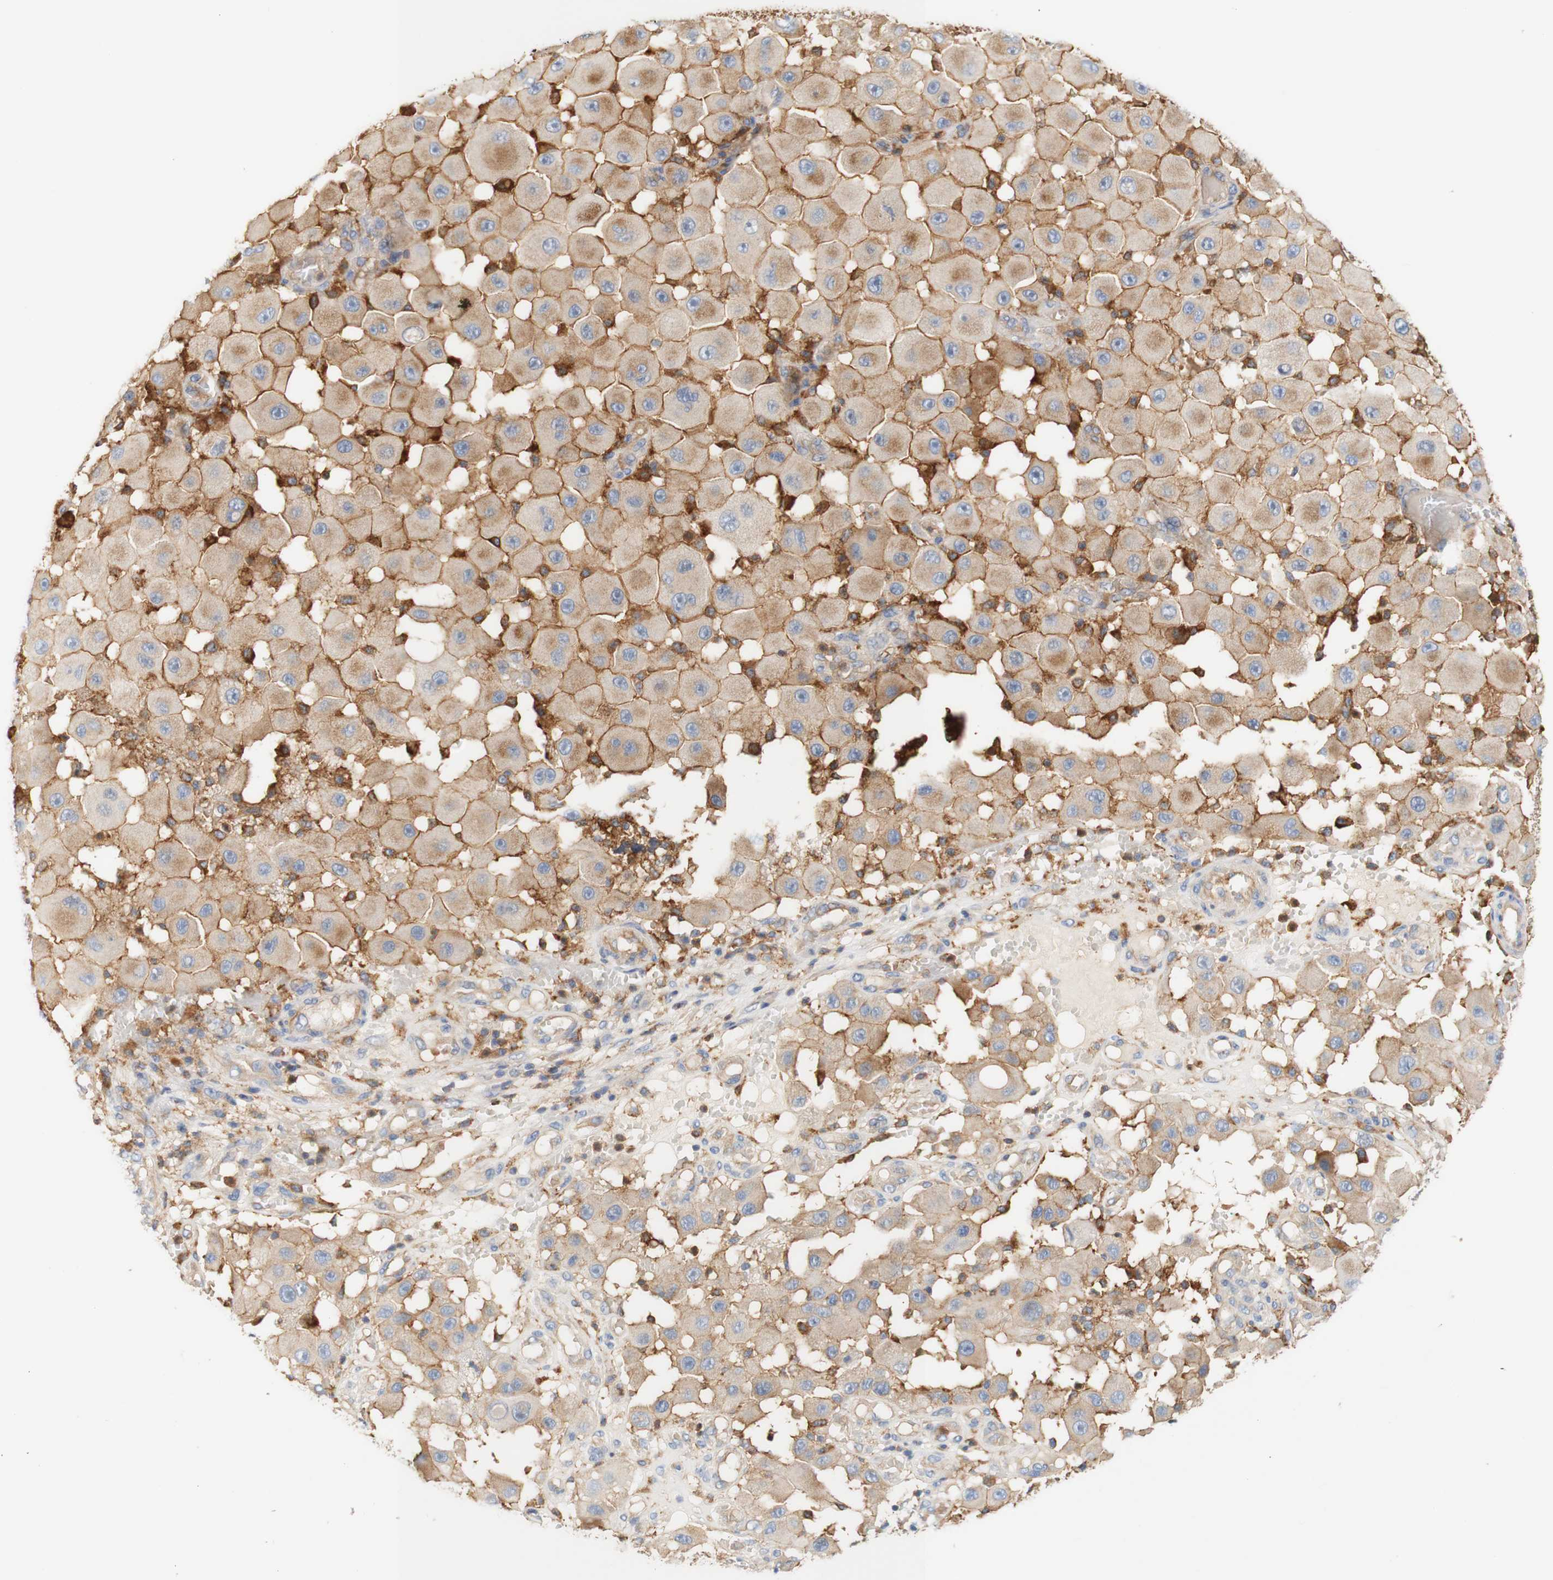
{"staining": {"intensity": "weak", "quantity": ">75%", "location": "cytoplasmic/membranous"}, "tissue": "melanoma", "cell_type": "Tumor cells", "image_type": "cancer", "snomed": [{"axis": "morphology", "description": "Malignant melanoma, NOS"}, {"axis": "topography", "description": "Skin"}], "caption": "Protein staining of melanoma tissue shows weak cytoplasmic/membranous expression in approximately >75% of tumor cells.", "gene": "PCDH7", "patient": {"sex": "female", "age": 81}}